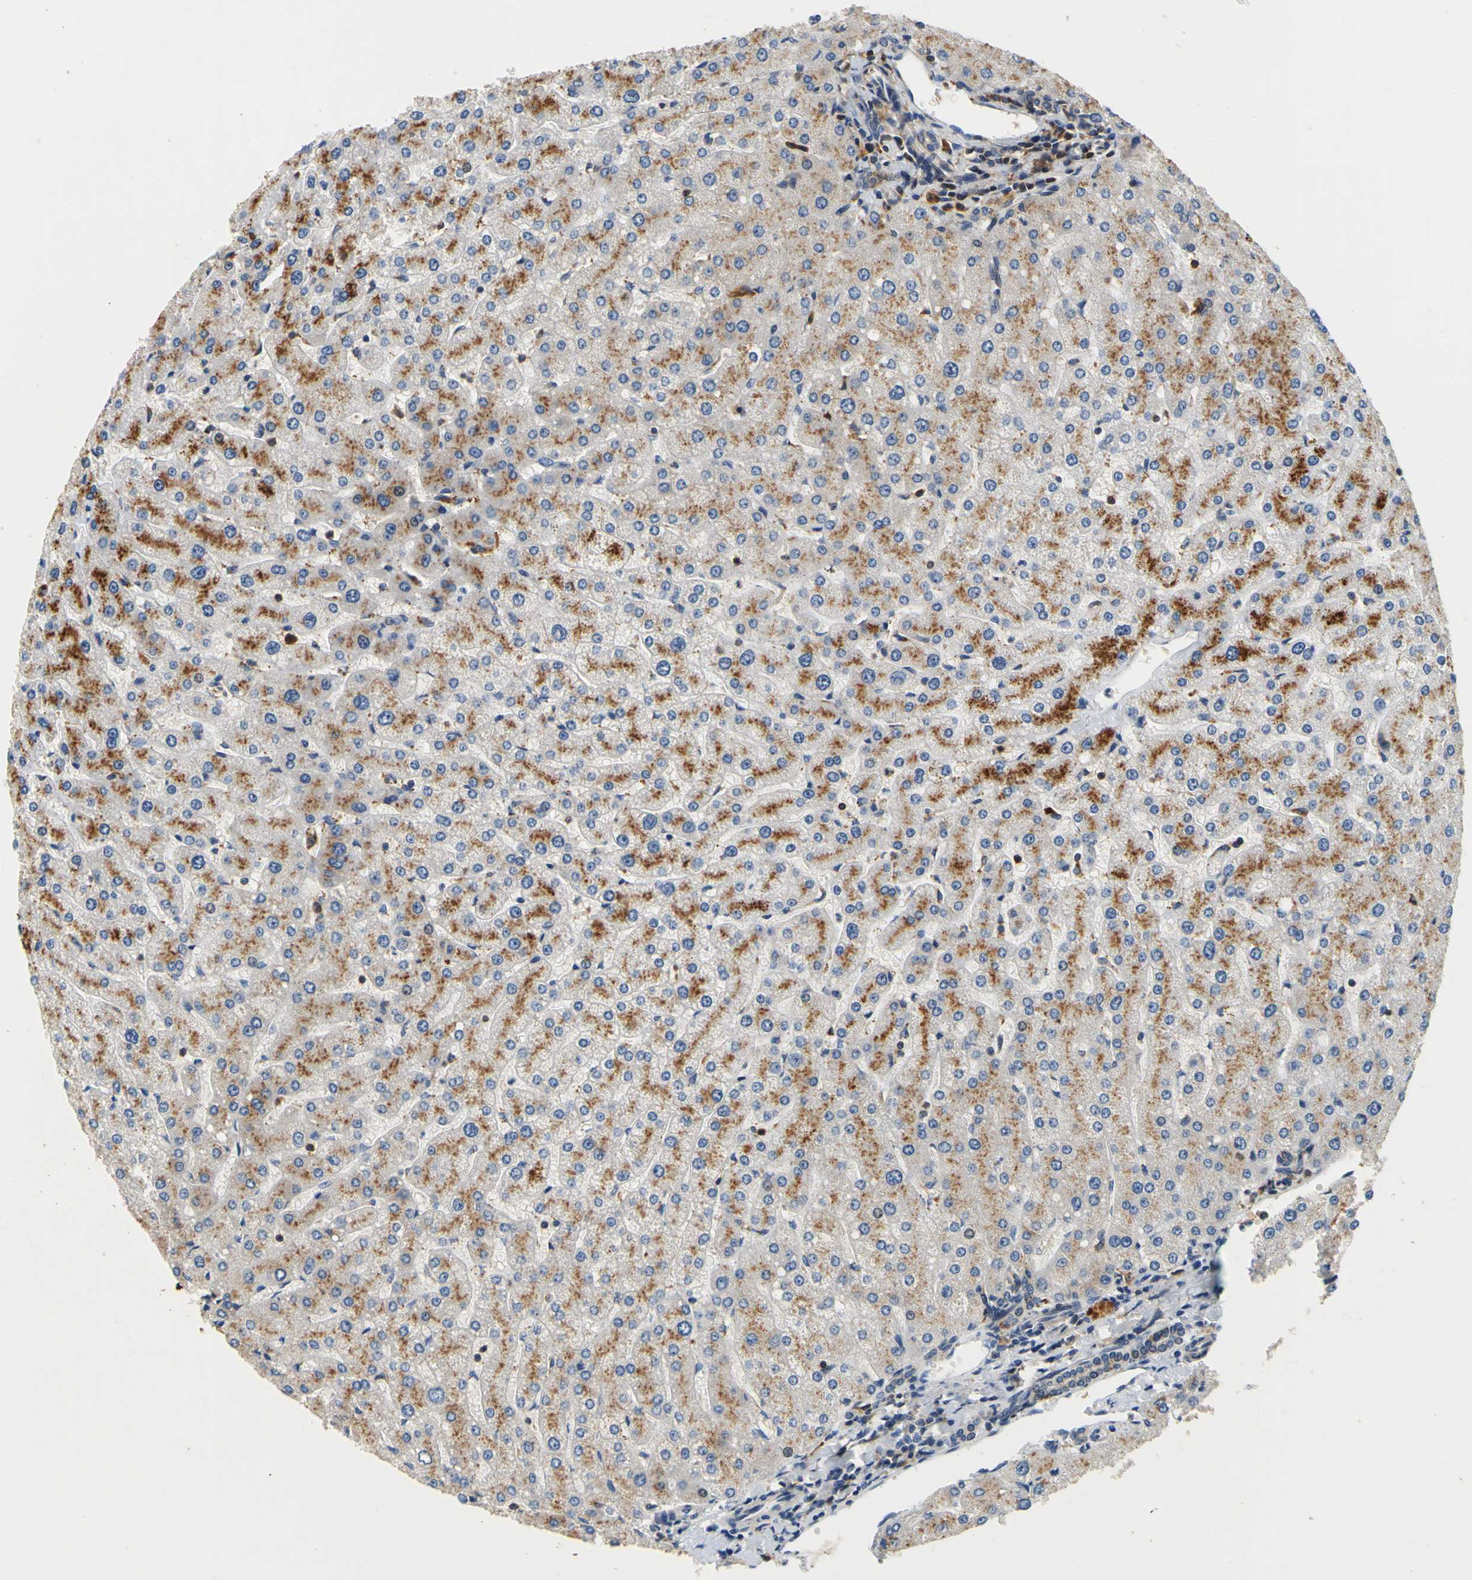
{"staining": {"intensity": "weak", "quantity": ">75%", "location": "cytoplasmic/membranous"}, "tissue": "liver", "cell_type": "Cholangiocytes", "image_type": "normal", "snomed": [{"axis": "morphology", "description": "Normal tissue, NOS"}, {"axis": "topography", "description": "Liver"}], "caption": "Immunohistochemical staining of unremarkable human liver shows low levels of weak cytoplasmic/membranous expression in approximately >75% of cholangiocytes. The staining was performed using DAB (3,3'-diaminobenzidine), with brown indicating positive protein expression. Nuclei are stained blue with hematoxylin.", "gene": "TNIK", "patient": {"sex": "male", "age": 55}}